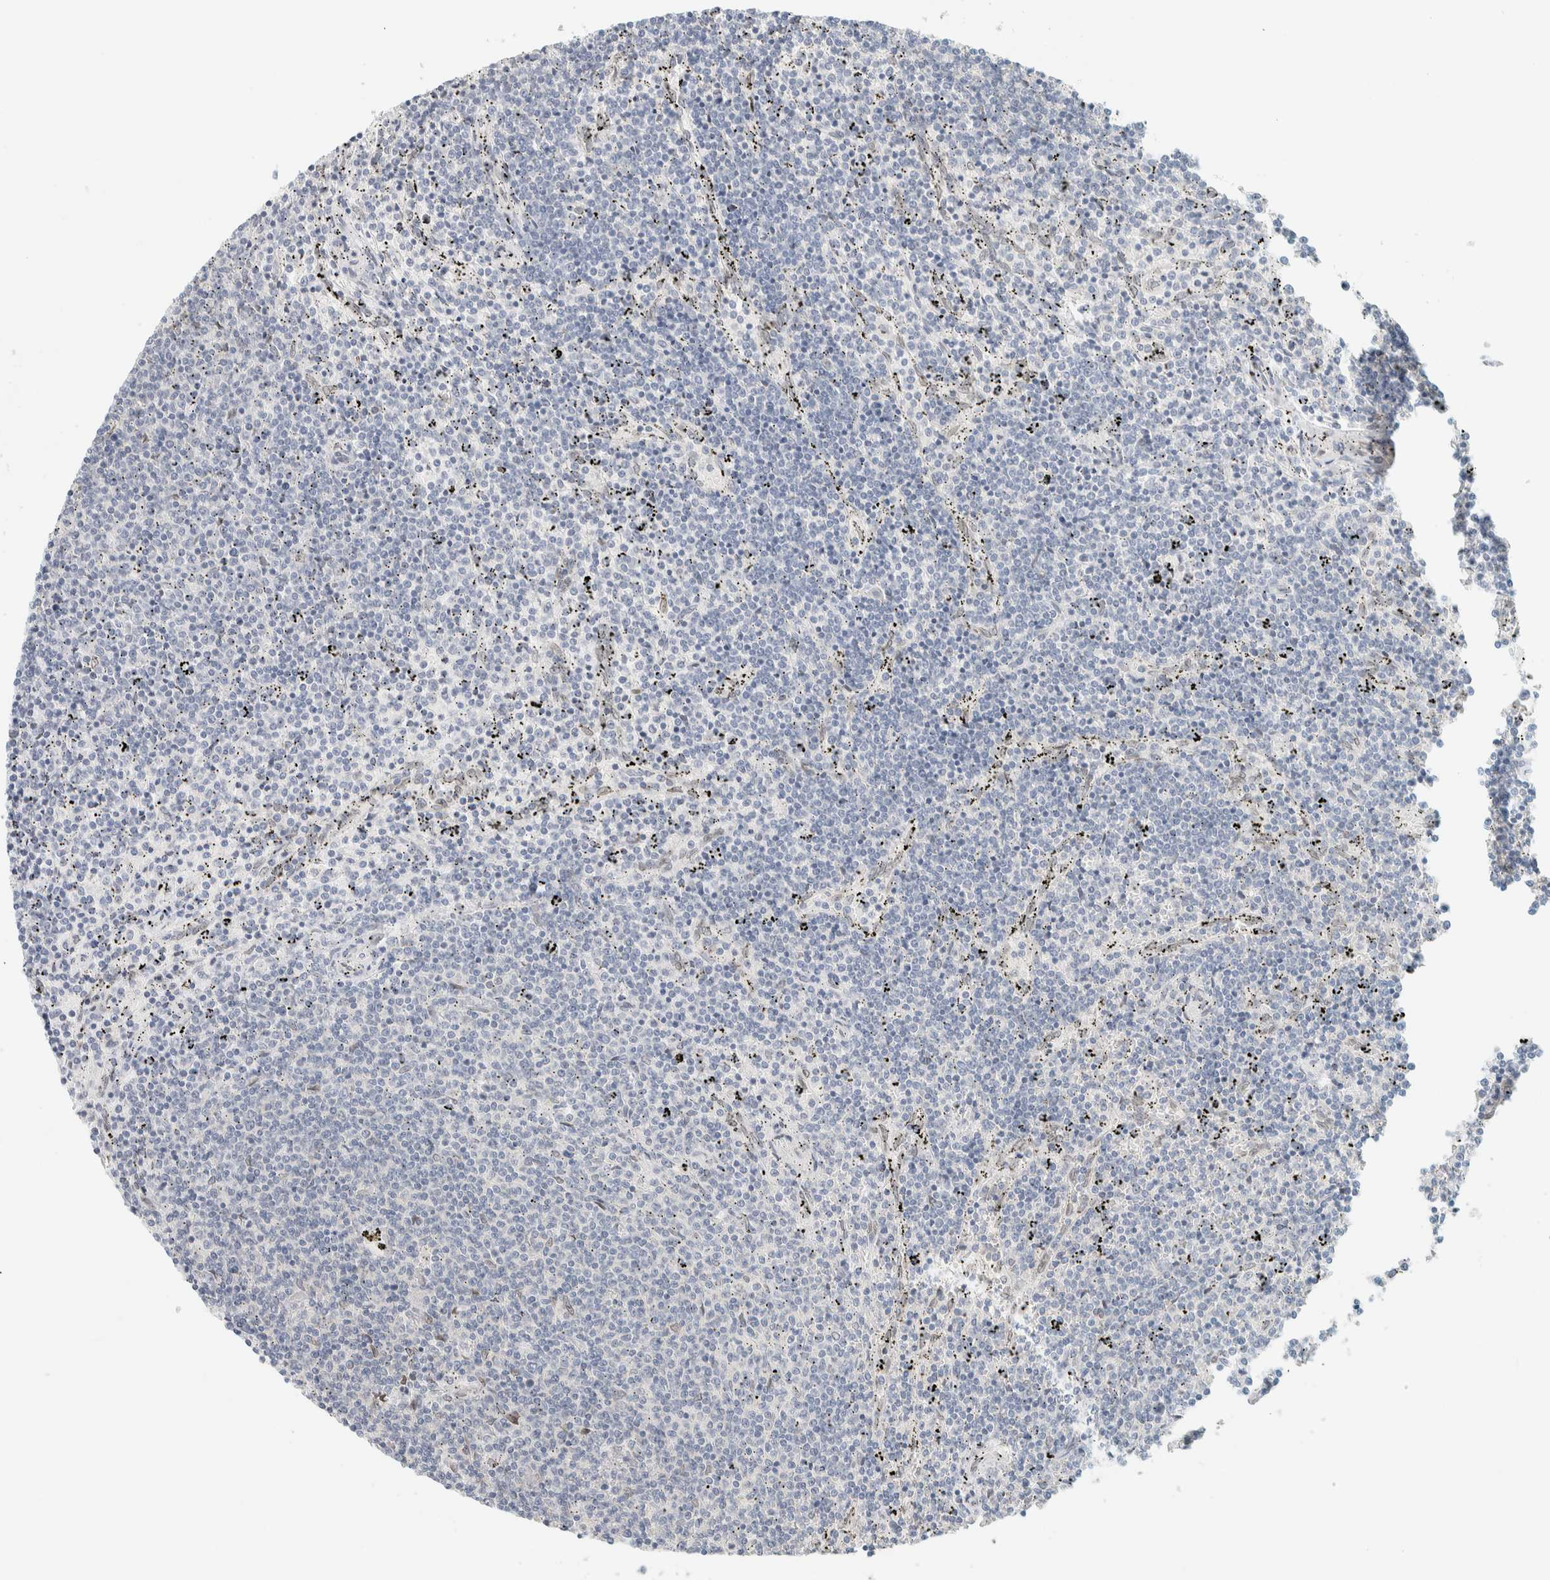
{"staining": {"intensity": "negative", "quantity": "none", "location": "none"}, "tissue": "lymphoma", "cell_type": "Tumor cells", "image_type": "cancer", "snomed": [{"axis": "morphology", "description": "Malignant lymphoma, non-Hodgkin's type, Low grade"}, {"axis": "topography", "description": "Spleen"}], "caption": "Tumor cells show no significant positivity in low-grade malignant lymphoma, non-Hodgkin's type.", "gene": "C1QTNF12", "patient": {"sex": "female", "age": 50}}